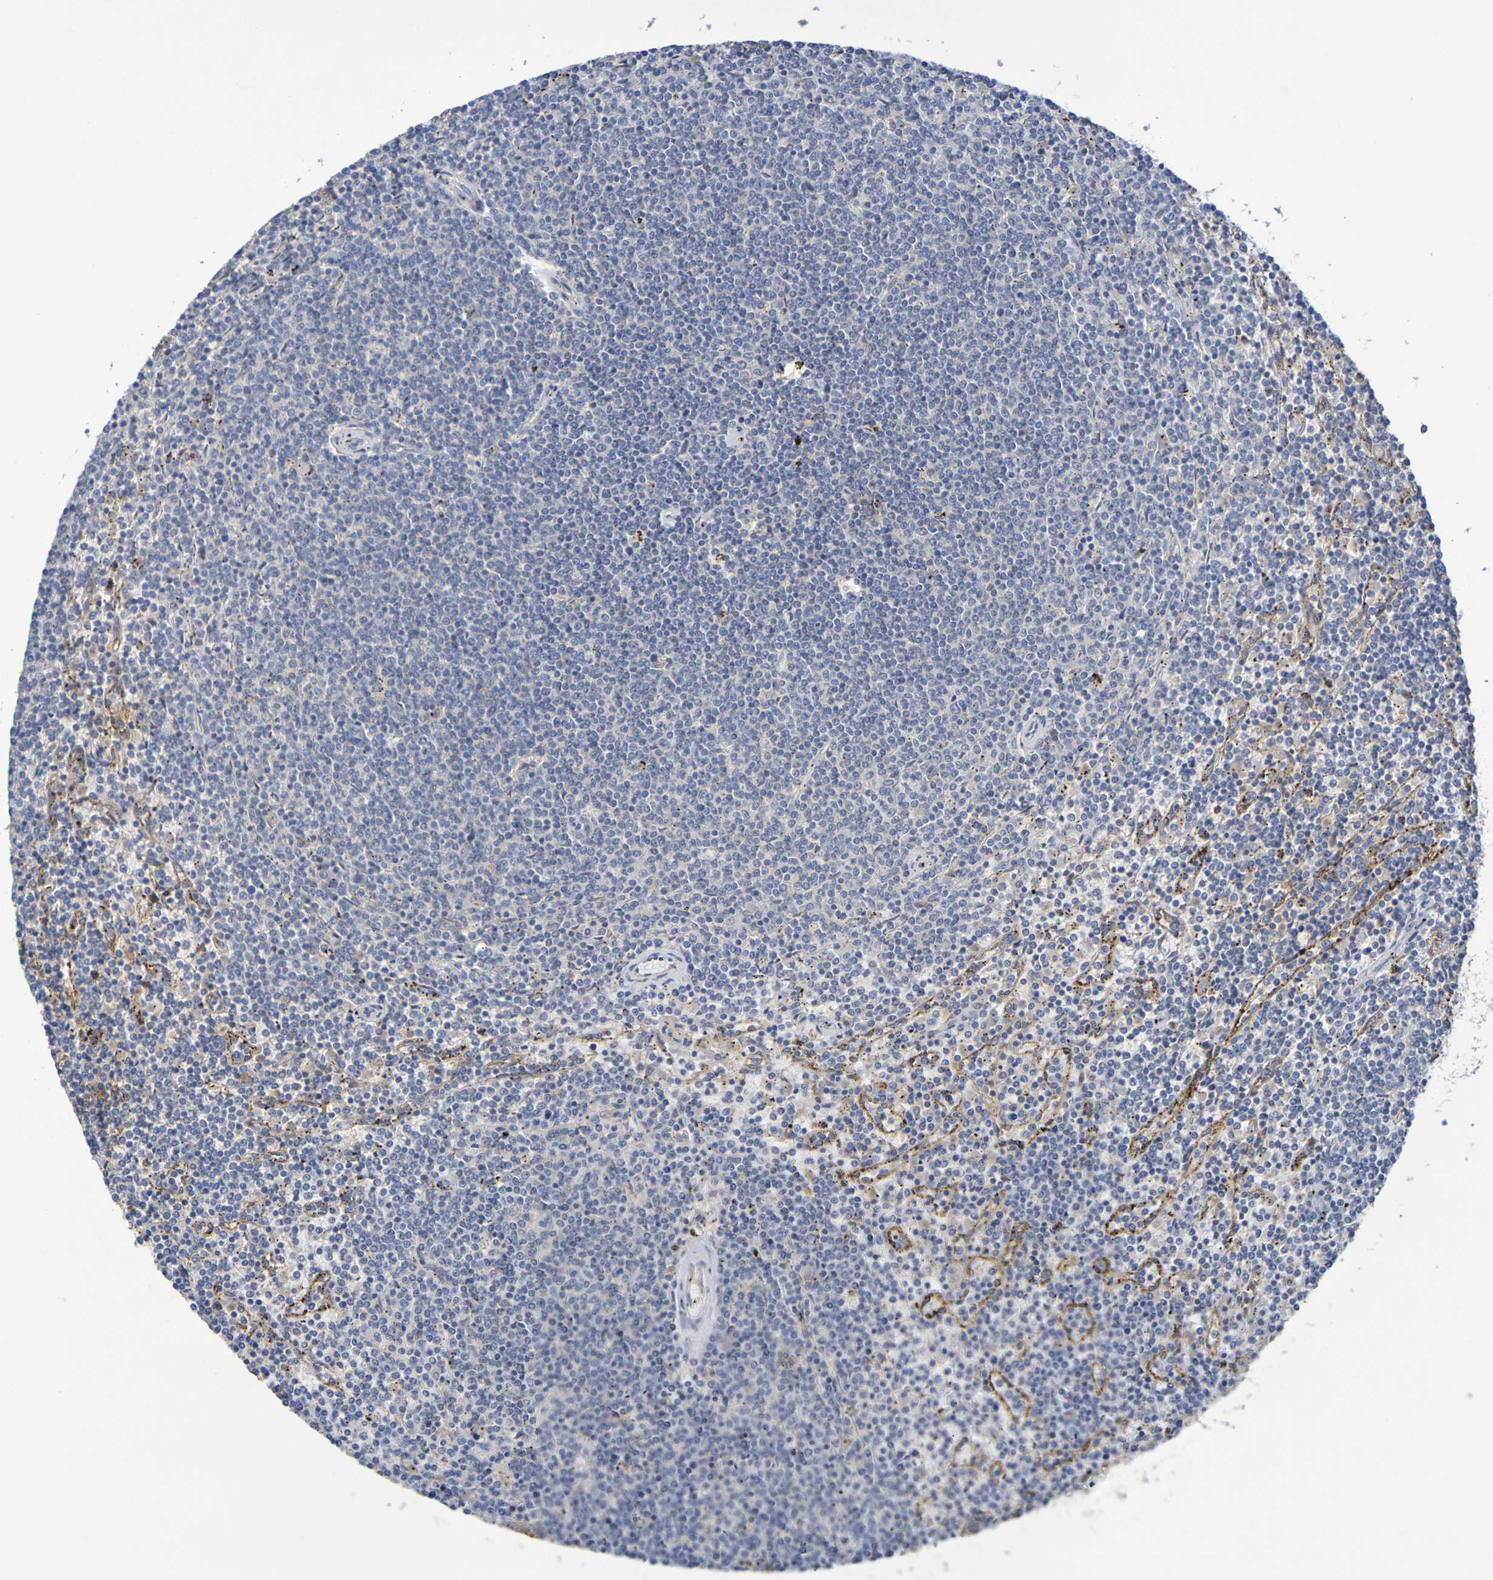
{"staining": {"intensity": "negative", "quantity": "none", "location": "none"}, "tissue": "lymphoma", "cell_type": "Tumor cells", "image_type": "cancer", "snomed": [{"axis": "morphology", "description": "Malignant lymphoma, non-Hodgkin's type, Low grade"}, {"axis": "topography", "description": "Spleen"}], "caption": "IHC photomicrograph of neoplastic tissue: human malignant lymphoma, non-Hodgkin's type (low-grade) stained with DAB displays no significant protein positivity in tumor cells.", "gene": "SDC4", "patient": {"sex": "female", "age": 50}}